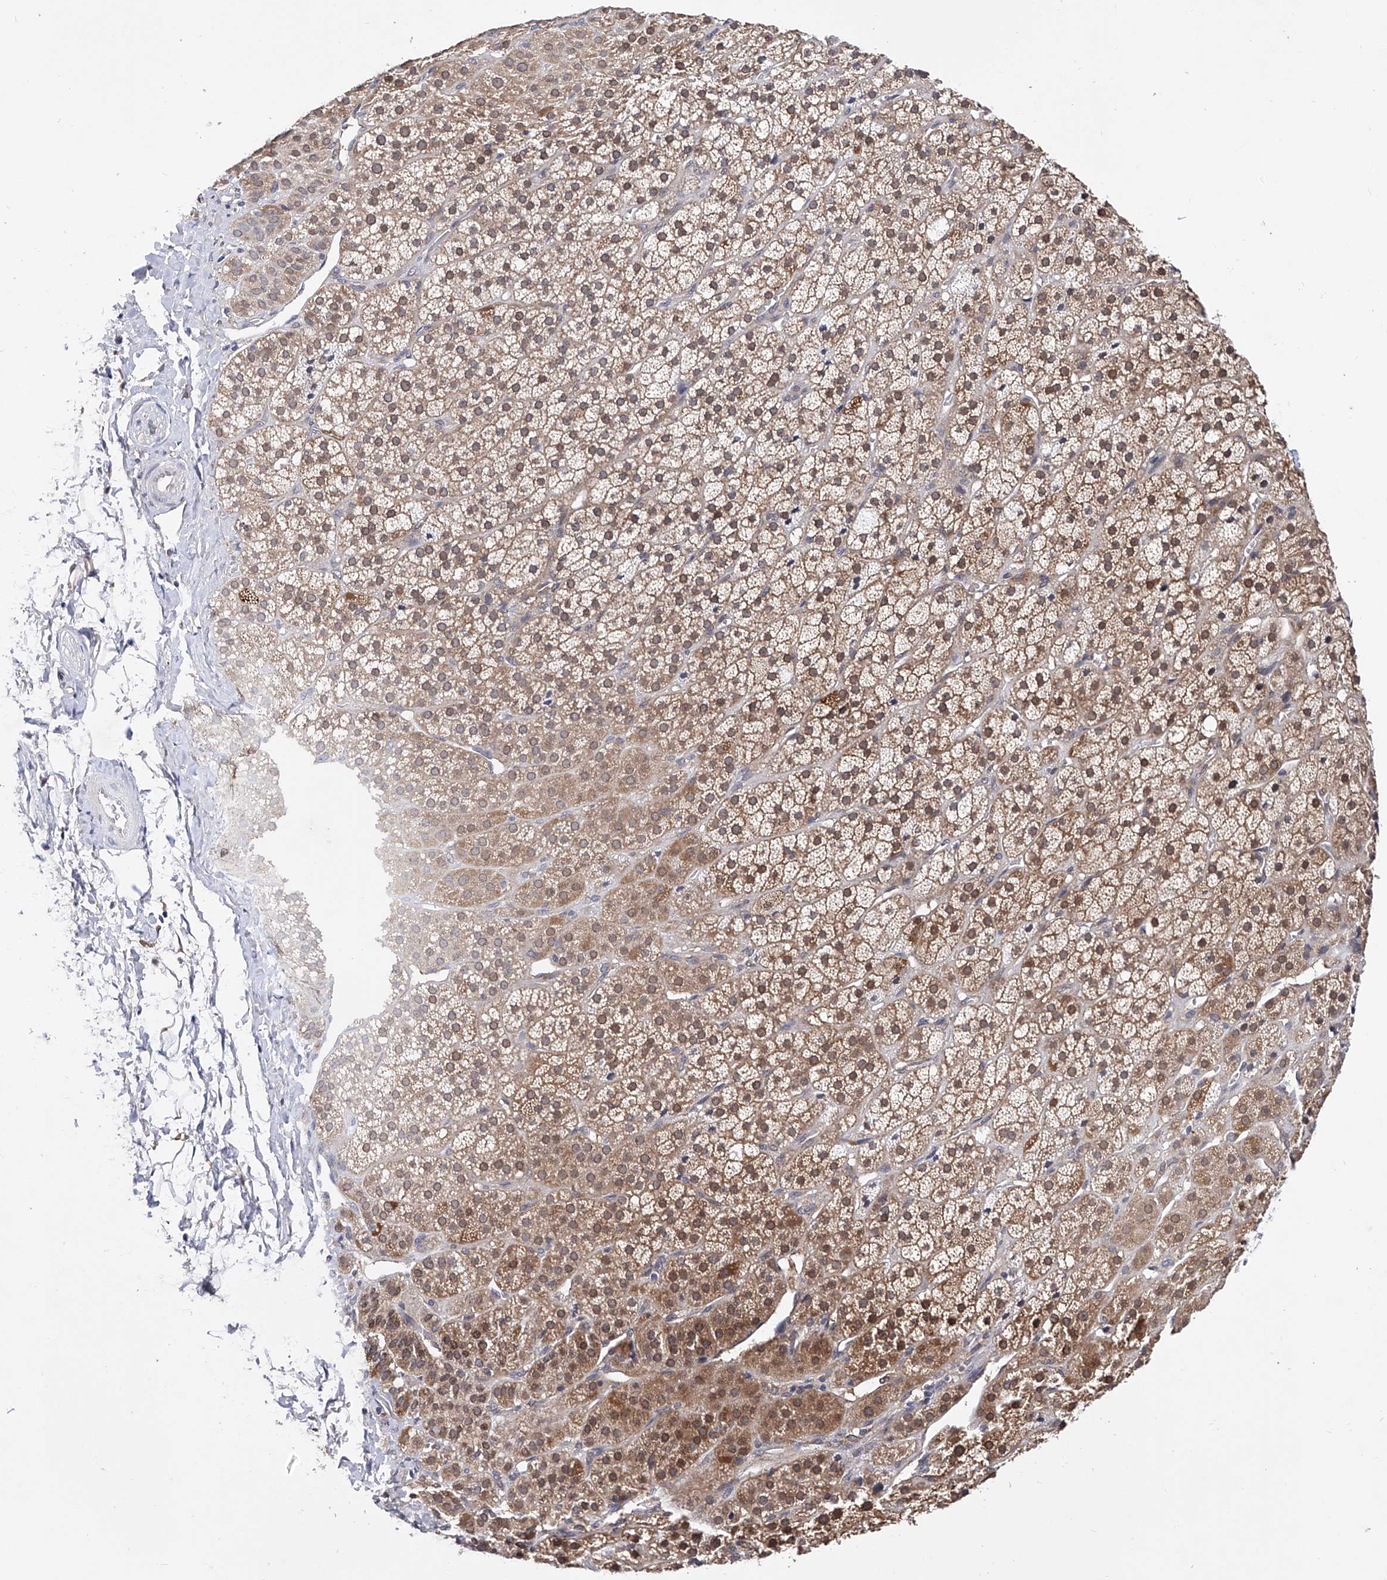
{"staining": {"intensity": "moderate", "quantity": ">75%", "location": "cytoplasmic/membranous"}, "tissue": "adrenal gland", "cell_type": "Glandular cells", "image_type": "normal", "snomed": [{"axis": "morphology", "description": "Normal tissue, NOS"}, {"axis": "topography", "description": "Adrenal gland"}], "caption": "Immunohistochemical staining of benign human adrenal gland demonstrates >75% levels of moderate cytoplasmic/membranous protein positivity in approximately >75% of glandular cells.", "gene": "USP45", "patient": {"sex": "female", "age": 57}}